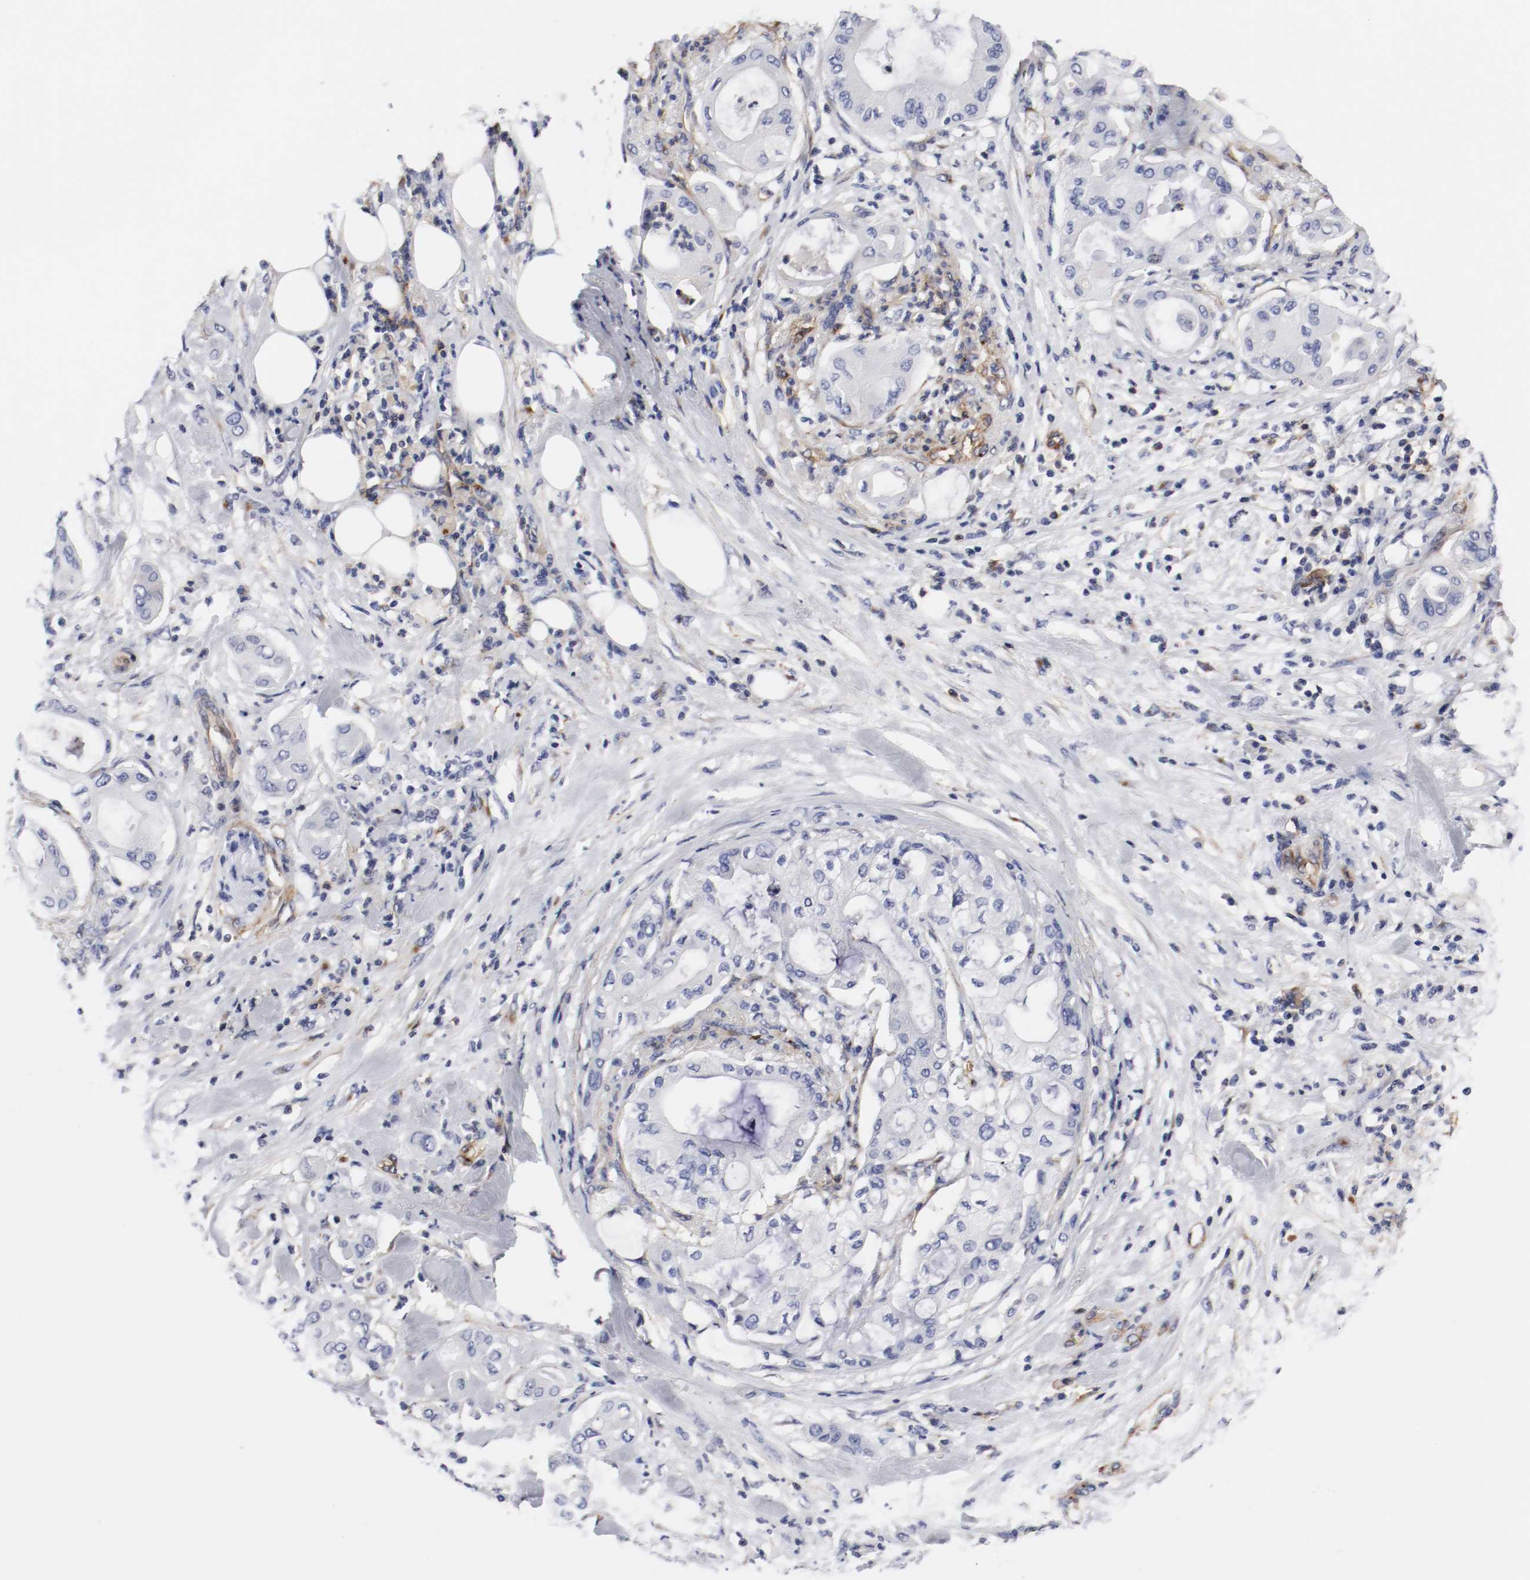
{"staining": {"intensity": "negative", "quantity": "none", "location": "none"}, "tissue": "pancreatic cancer", "cell_type": "Tumor cells", "image_type": "cancer", "snomed": [{"axis": "morphology", "description": "Adenocarcinoma, NOS"}, {"axis": "morphology", "description": "Adenocarcinoma, metastatic, NOS"}, {"axis": "topography", "description": "Lymph node"}, {"axis": "topography", "description": "Pancreas"}, {"axis": "topography", "description": "Duodenum"}], "caption": "Pancreatic metastatic adenocarcinoma stained for a protein using immunohistochemistry shows no staining tumor cells.", "gene": "IFITM1", "patient": {"sex": "female", "age": 64}}